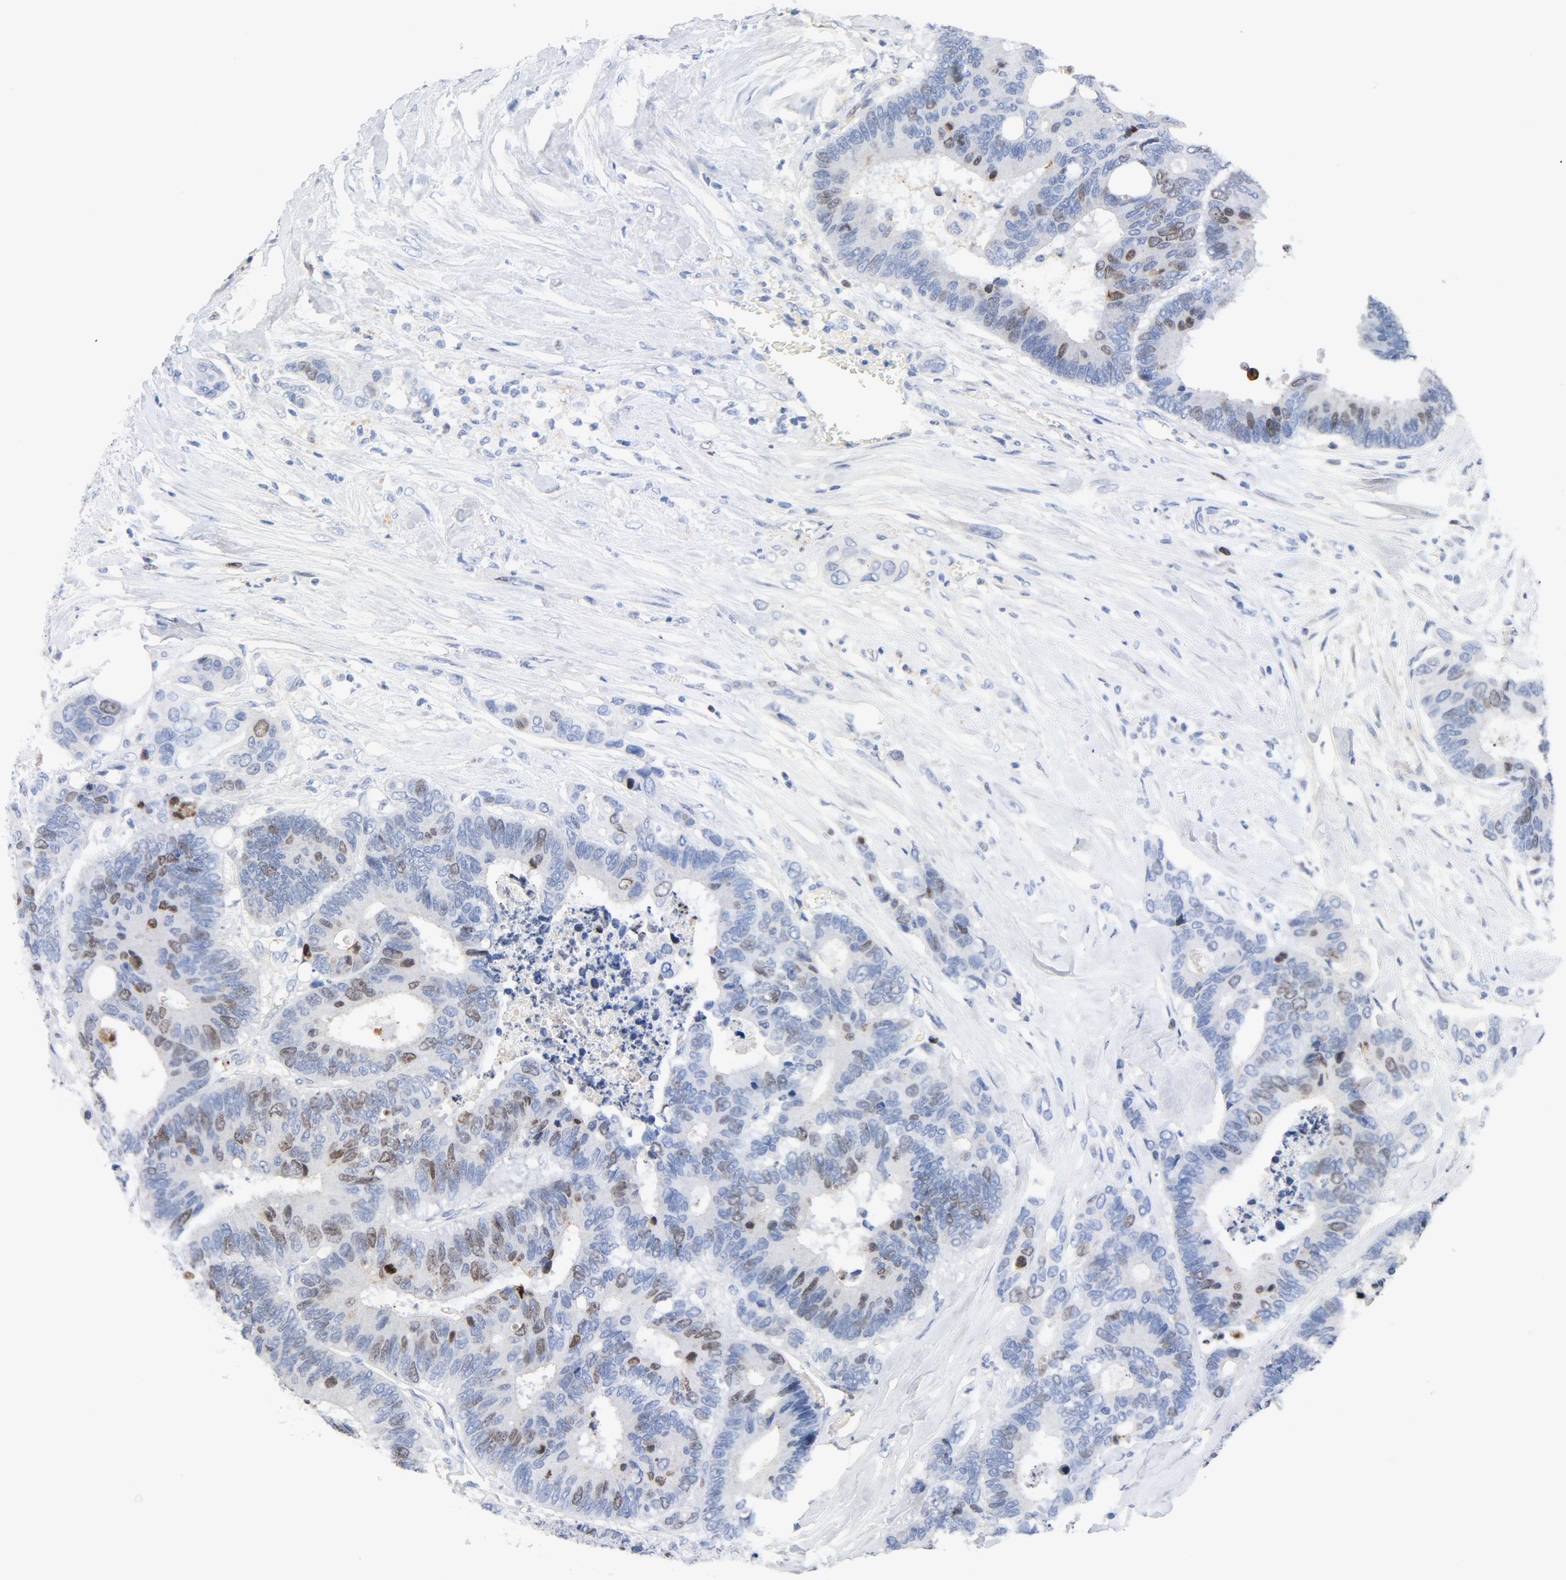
{"staining": {"intensity": "moderate", "quantity": "<25%", "location": "nuclear"}, "tissue": "colorectal cancer", "cell_type": "Tumor cells", "image_type": "cancer", "snomed": [{"axis": "morphology", "description": "Adenocarcinoma, NOS"}, {"axis": "topography", "description": "Rectum"}], "caption": "IHC (DAB (3,3'-diaminobenzidine)) staining of human adenocarcinoma (colorectal) reveals moderate nuclear protein staining in about <25% of tumor cells.", "gene": "BIRC5", "patient": {"sex": "male", "age": 55}}